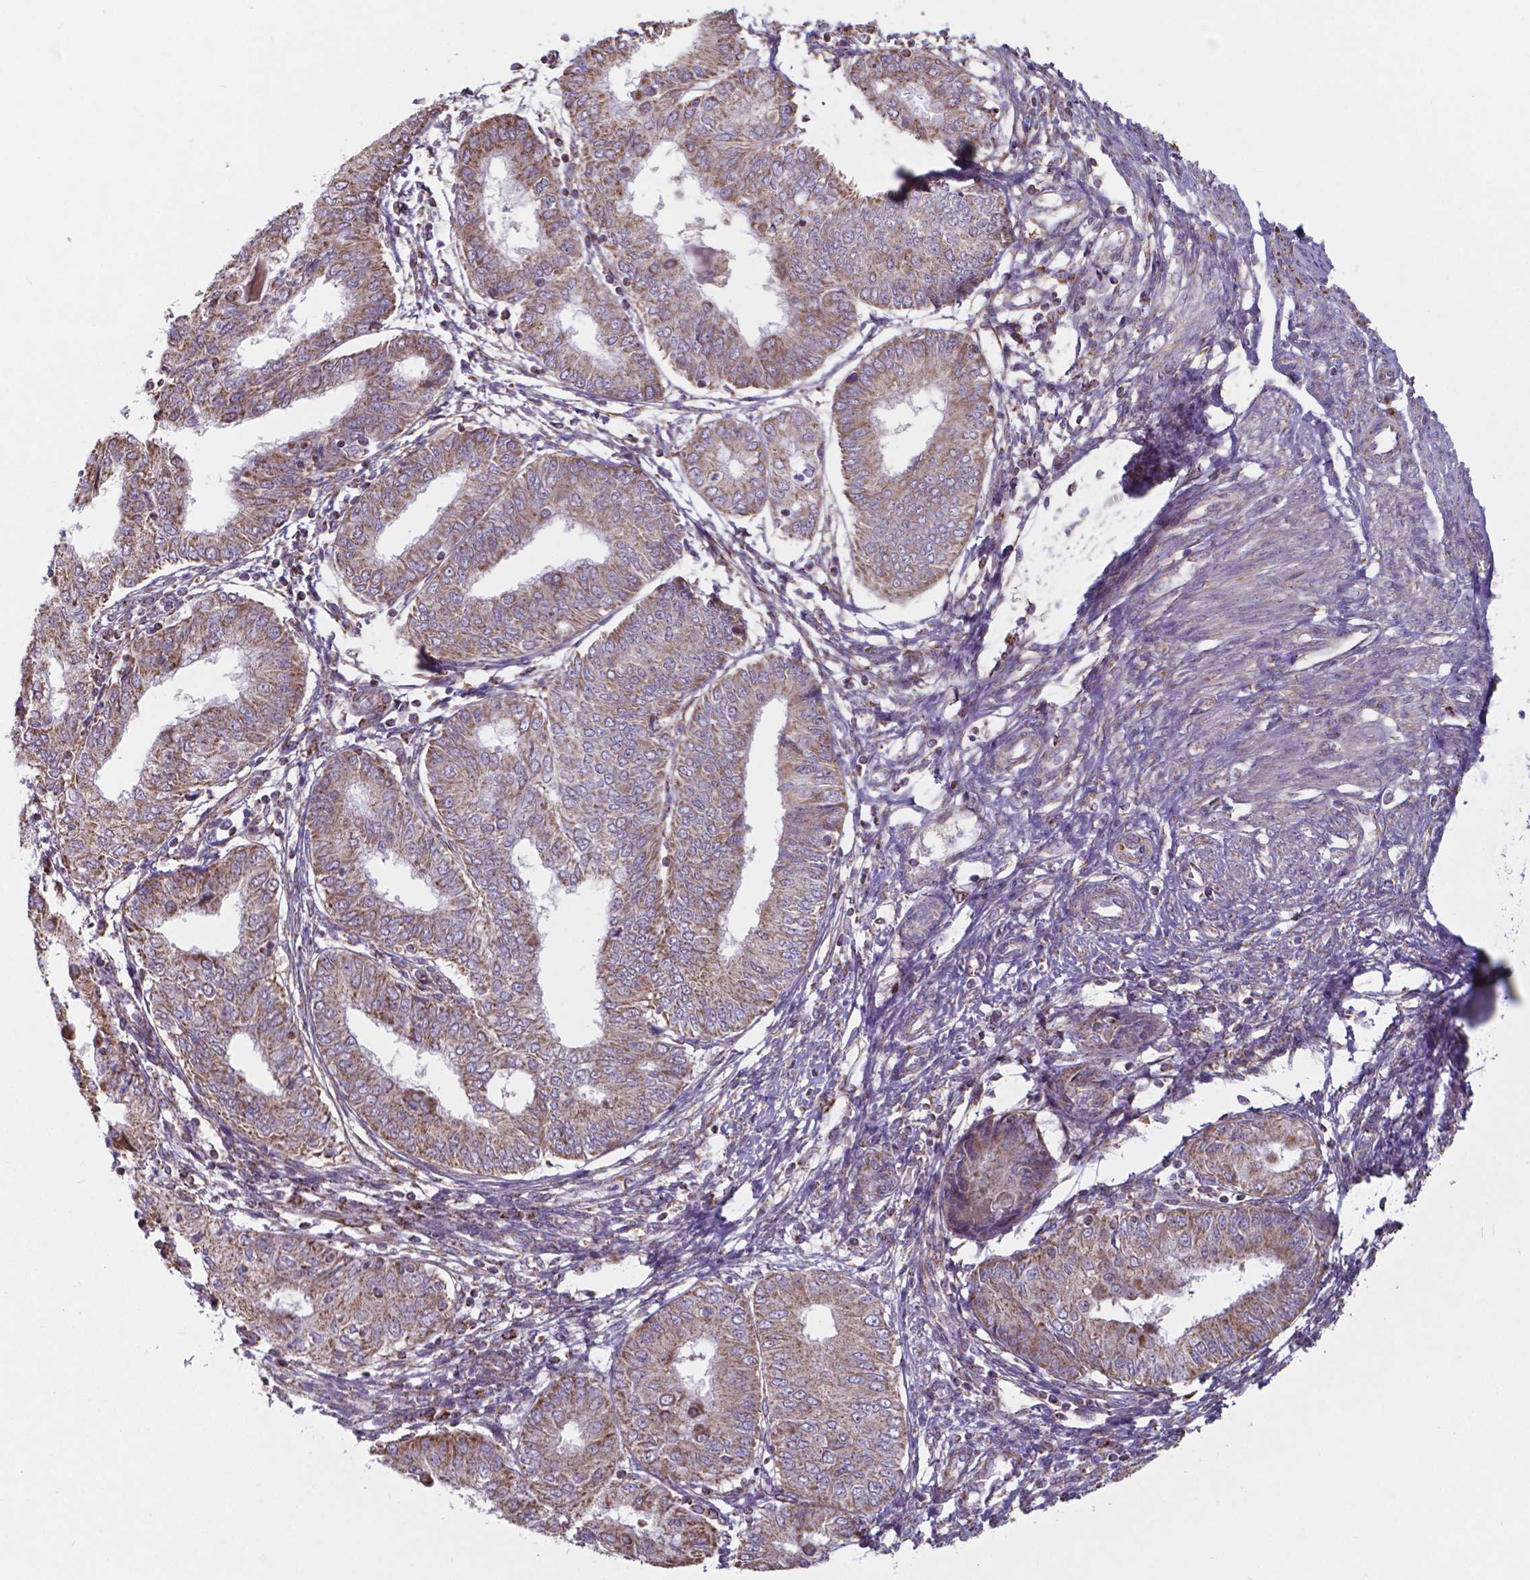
{"staining": {"intensity": "weak", "quantity": ">75%", "location": "cytoplasmic/membranous"}, "tissue": "endometrial cancer", "cell_type": "Tumor cells", "image_type": "cancer", "snomed": [{"axis": "morphology", "description": "Adenocarcinoma, NOS"}, {"axis": "topography", "description": "Endometrium"}], "caption": "Immunohistochemical staining of human adenocarcinoma (endometrial) demonstrates low levels of weak cytoplasmic/membranous staining in about >75% of tumor cells. The staining was performed using DAB, with brown indicating positive protein expression. Nuclei are stained blue with hematoxylin.", "gene": "FAM114A1", "patient": {"sex": "female", "age": 68}}